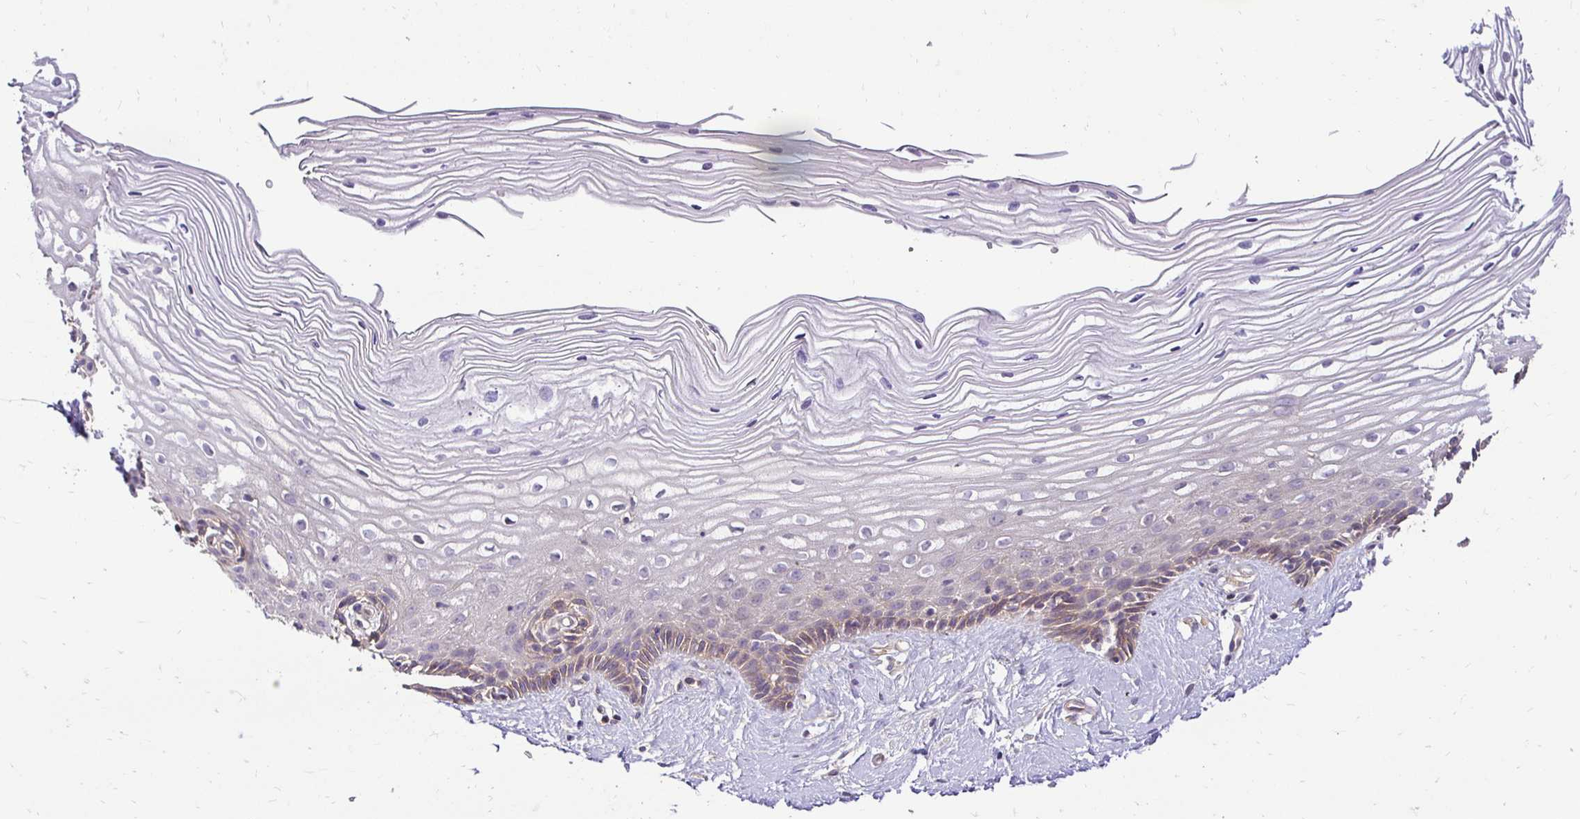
{"staining": {"intensity": "moderate", "quantity": "<25%", "location": "cytoplasmic/membranous"}, "tissue": "cervix", "cell_type": "Squamous epithelial cells", "image_type": "normal", "snomed": [{"axis": "morphology", "description": "Normal tissue, NOS"}, {"axis": "topography", "description": "Cervix"}], "caption": "A high-resolution micrograph shows immunohistochemistry (IHC) staining of unremarkable cervix, which shows moderate cytoplasmic/membranous staining in about <25% of squamous epithelial cells. Using DAB (3,3'-diaminobenzidine) (brown) and hematoxylin (blue) stains, captured at high magnification using brightfield microscopy.", "gene": "SLC9A1", "patient": {"sex": "female", "age": 40}}